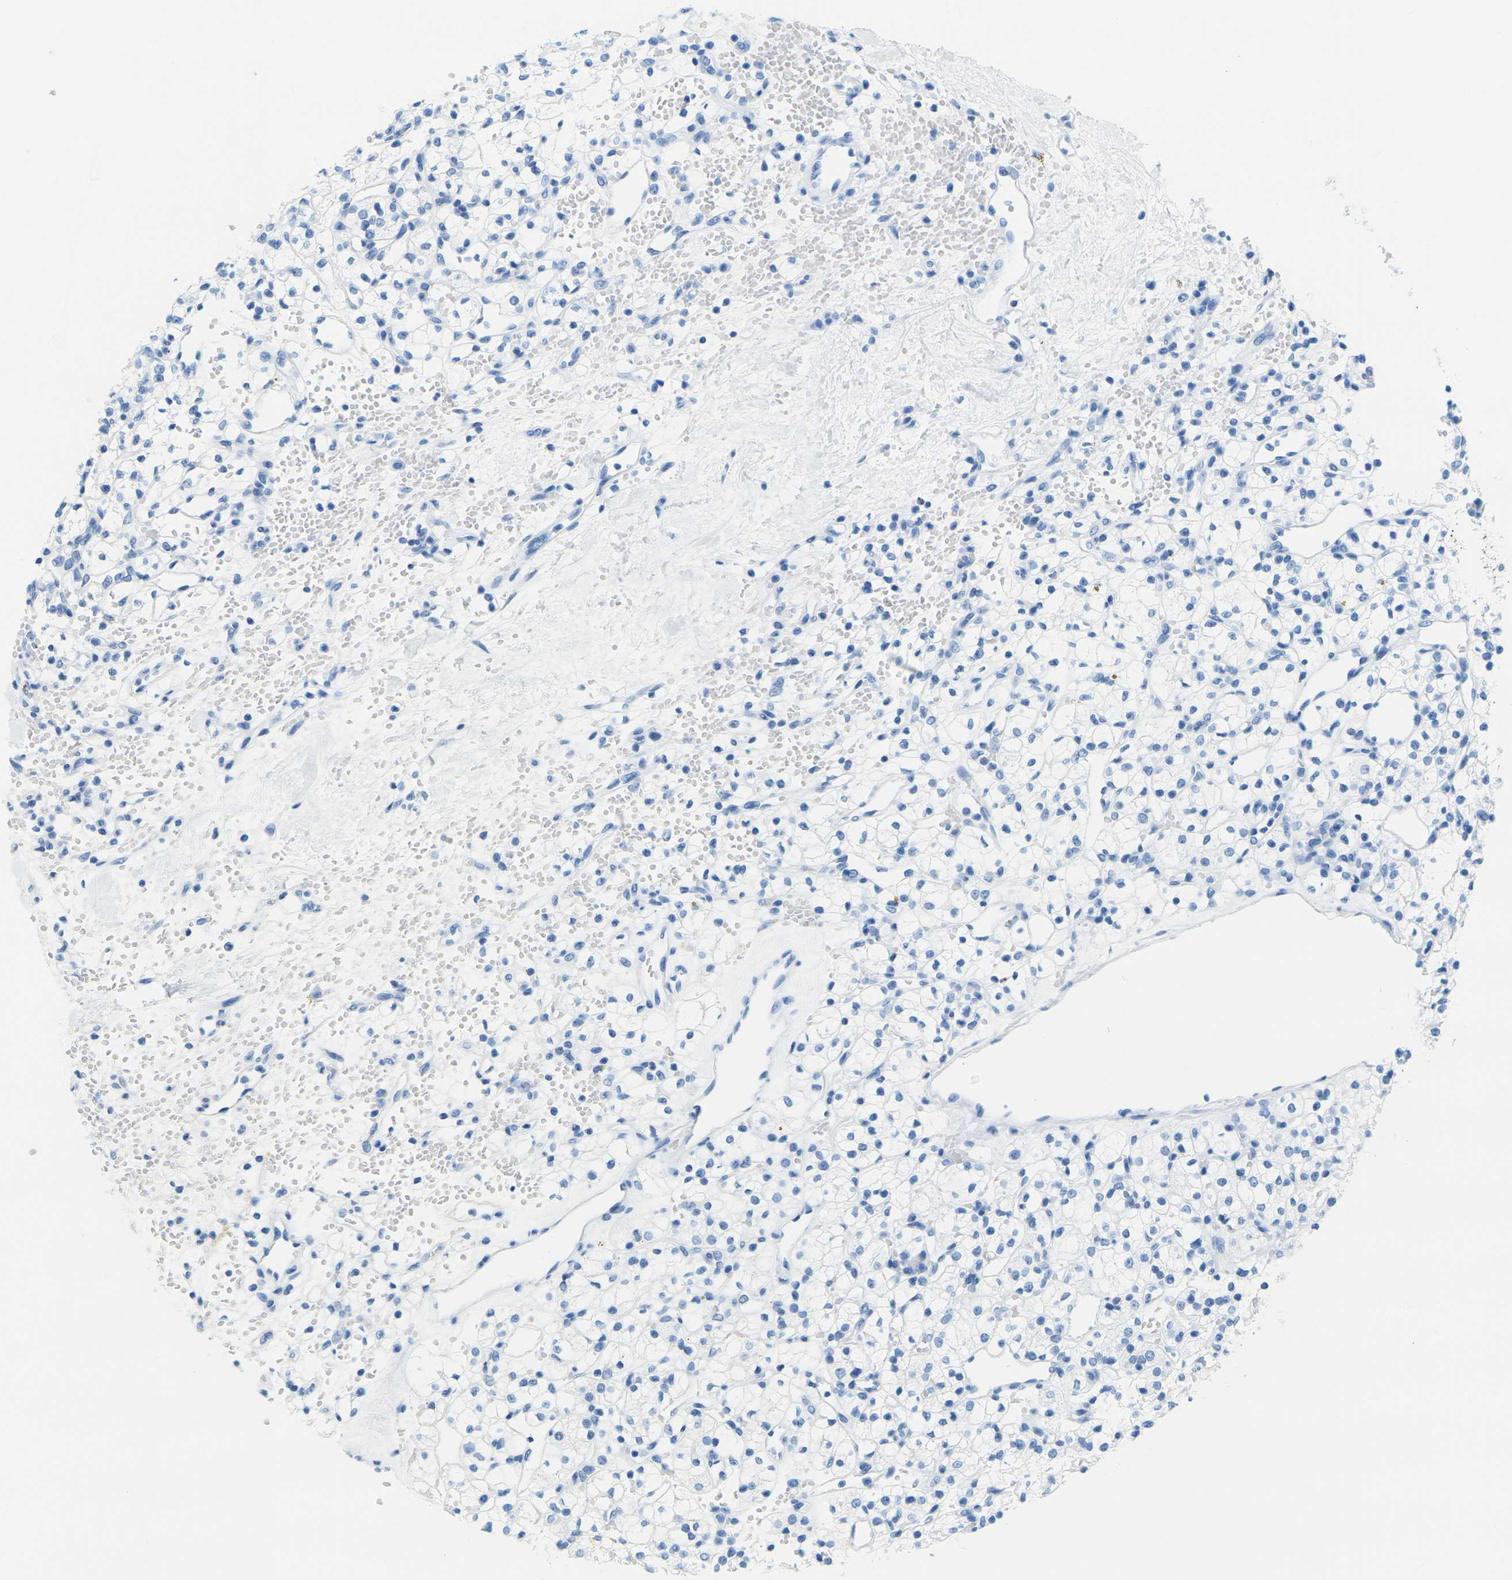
{"staining": {"intensity": "negative", "quantity": "none", "location": "none"}, "tissue": "renal cancer", "cell_type": "Tumor cells", "image_type": "cancer", "snomed": [{"axis": "morphology", "description": "Adenocarcinoma, NOS"}, {"axis": "topography", "description": "Kidney"}], "caption": "A micrograph of human renal cancer is negative for staining in tumor cells.", "gene": "CYP2C8", "patient": {"sex": "female", "age": 60}}